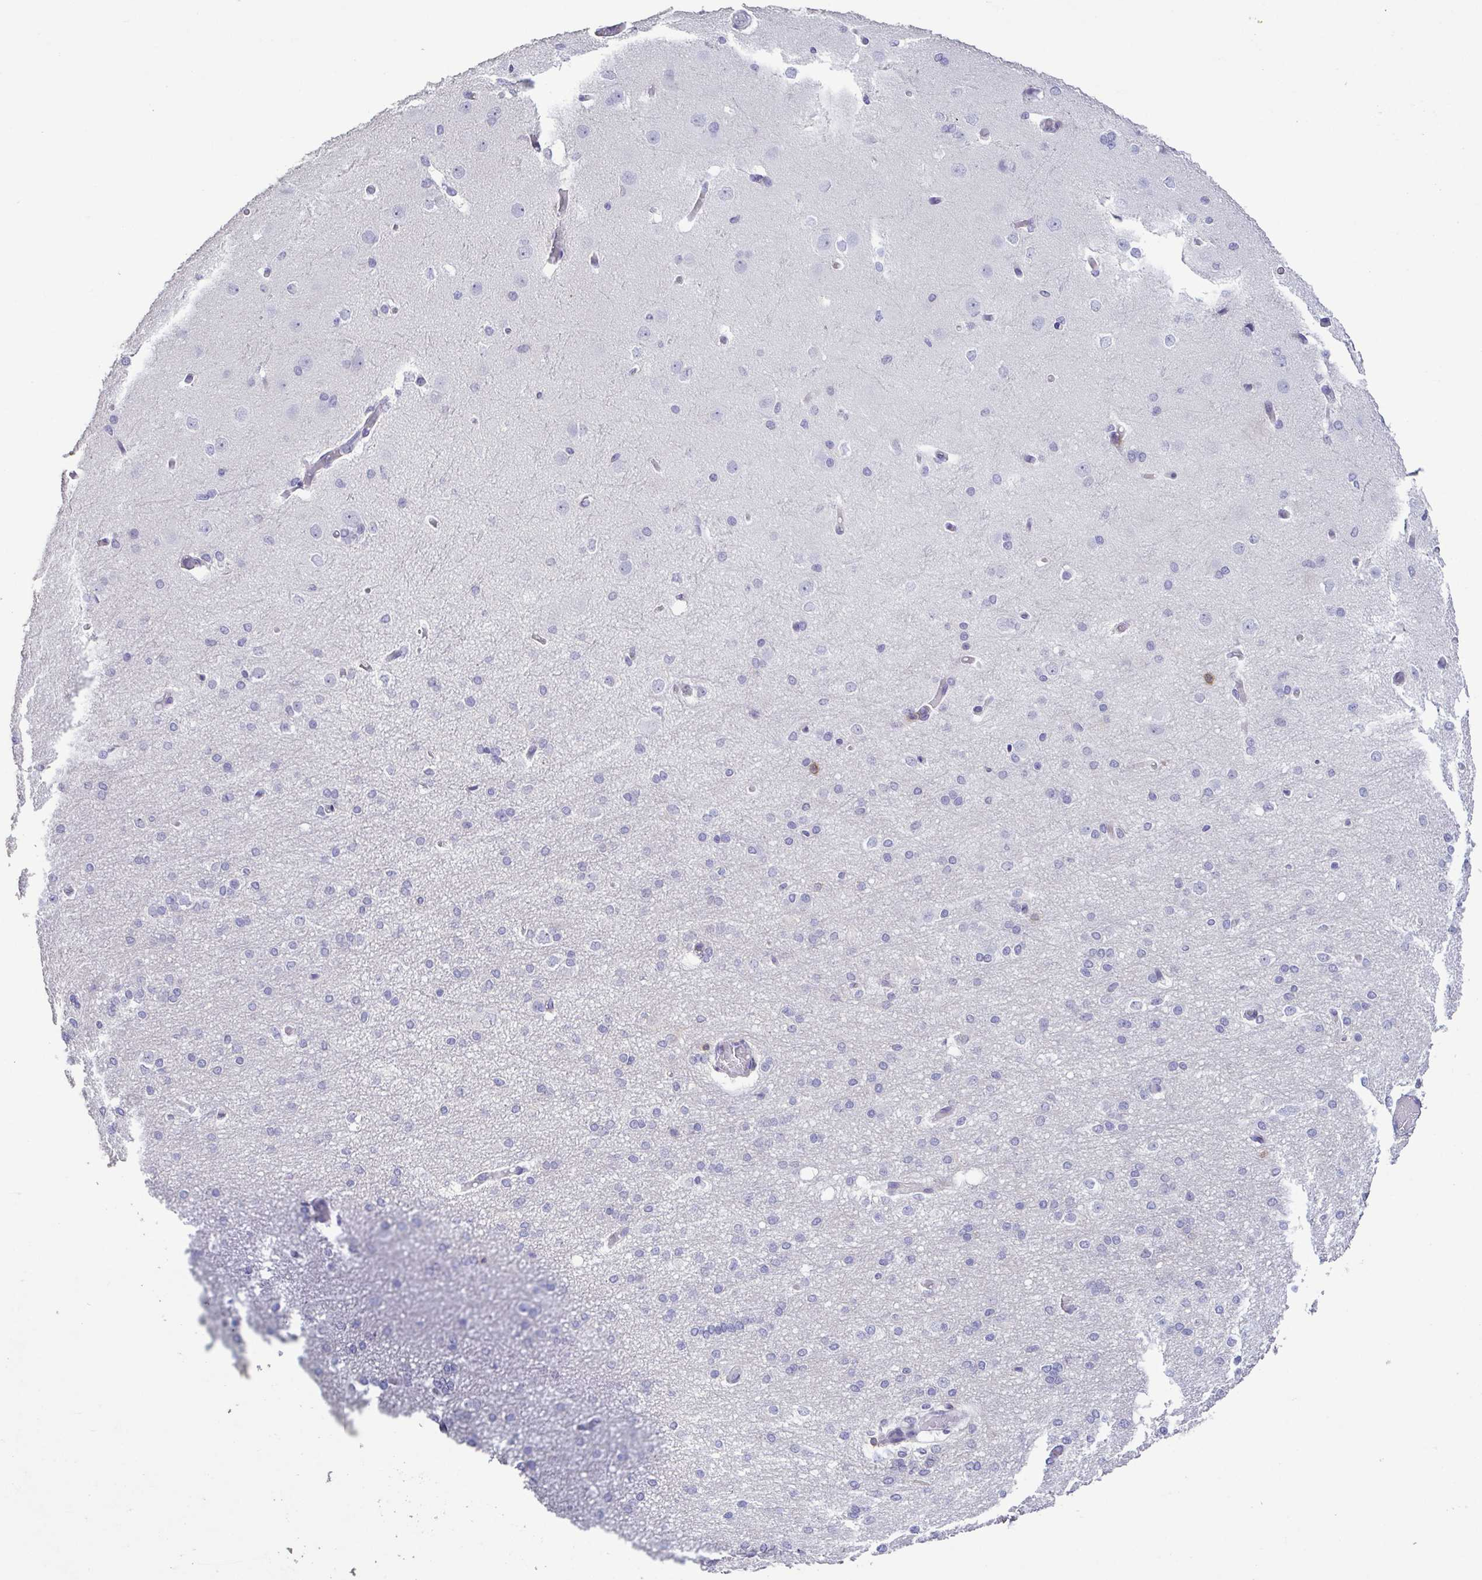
{"staining": {"intensity": "negative", "quantity": "none", "location": "none"}, "tissue": "cerebral cortex", "cell_type": "Endothelial cells", "image_type": "normal", "snomed": [{"axis": "morphology", "description": "Normal tissue, NOS"}, {"axis": "morphology", "description": "Inflammation, NOS"}, {"axis": "topography", "description": "Cerebral cortex"}], "caption": "Photomicrograph shows no significant protein staining in endothelial cells of normal cerebral cortex. (Brightfield microscopy of DAB (3,3'-diaminobenzidine) immunohistochemistry (IHC) at high magnification).", "gene": "PGLYRP1", "patient": {"sex": "male", "age": 6}}